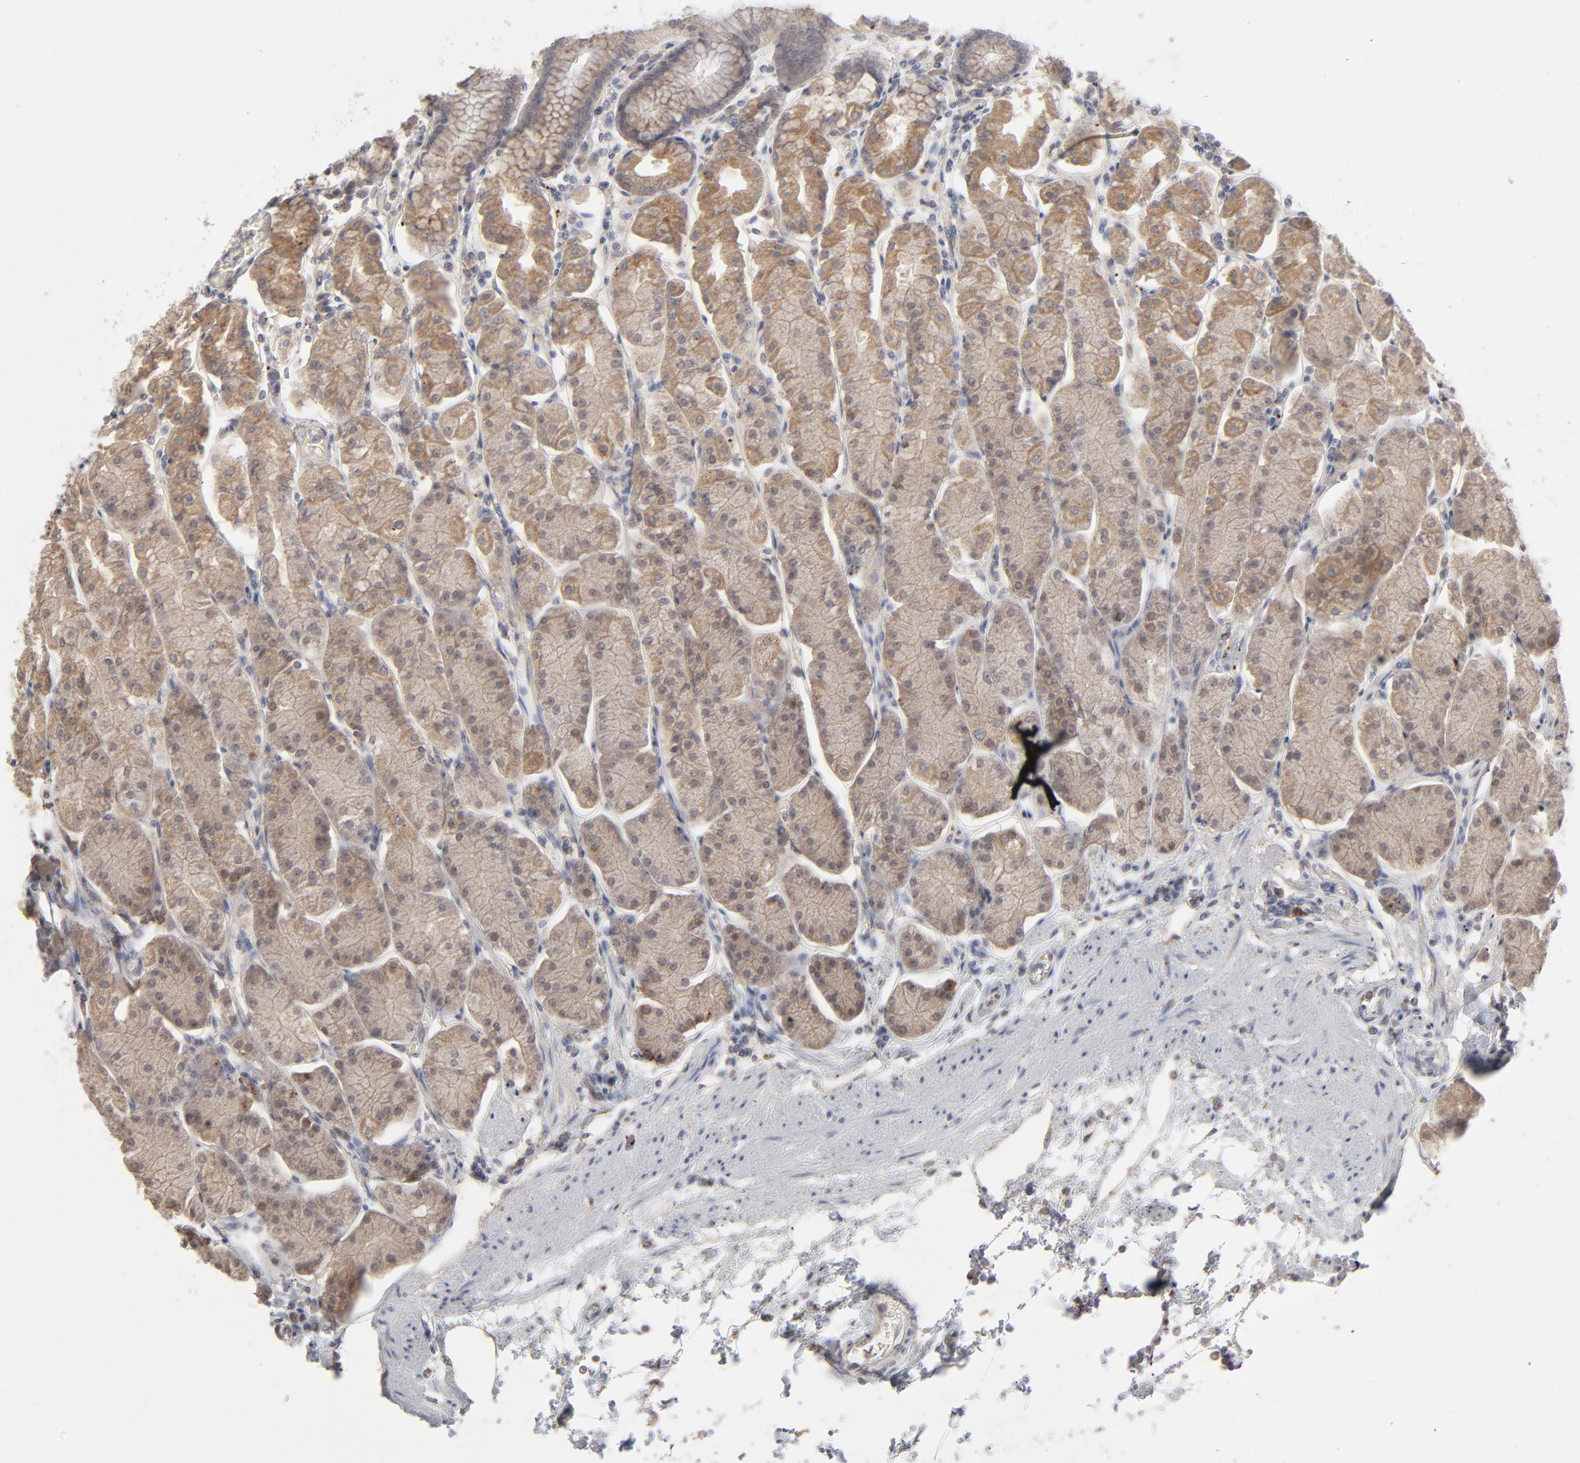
{"staining": {"intensity": "moderate", "quantity": ">75%", "location": "cytoplasmic/membranous"}, "tissue": "stomach", "cell_type": "Glandular cells", "image_type": "normal", "snomed": [{"axis": "morphology", "description": "Normal tissue, NOS"}, {"axis": "topography", "description": "Stomach, upper"}, {"axis": "topography", "description": "Stomach"}], "caption": "A medium amount of moderate cytoplasmic/membranous expression is present in about >75% of glandular cells in normal stomach. The staining was performed using DAB (3,3'-diaminobenzidine), with brown indicating positive protein expression. Nuclei are stained blue with hematoxylin.", "gene": "POMT2", "patient": {"sex": "male", "age": 76}}